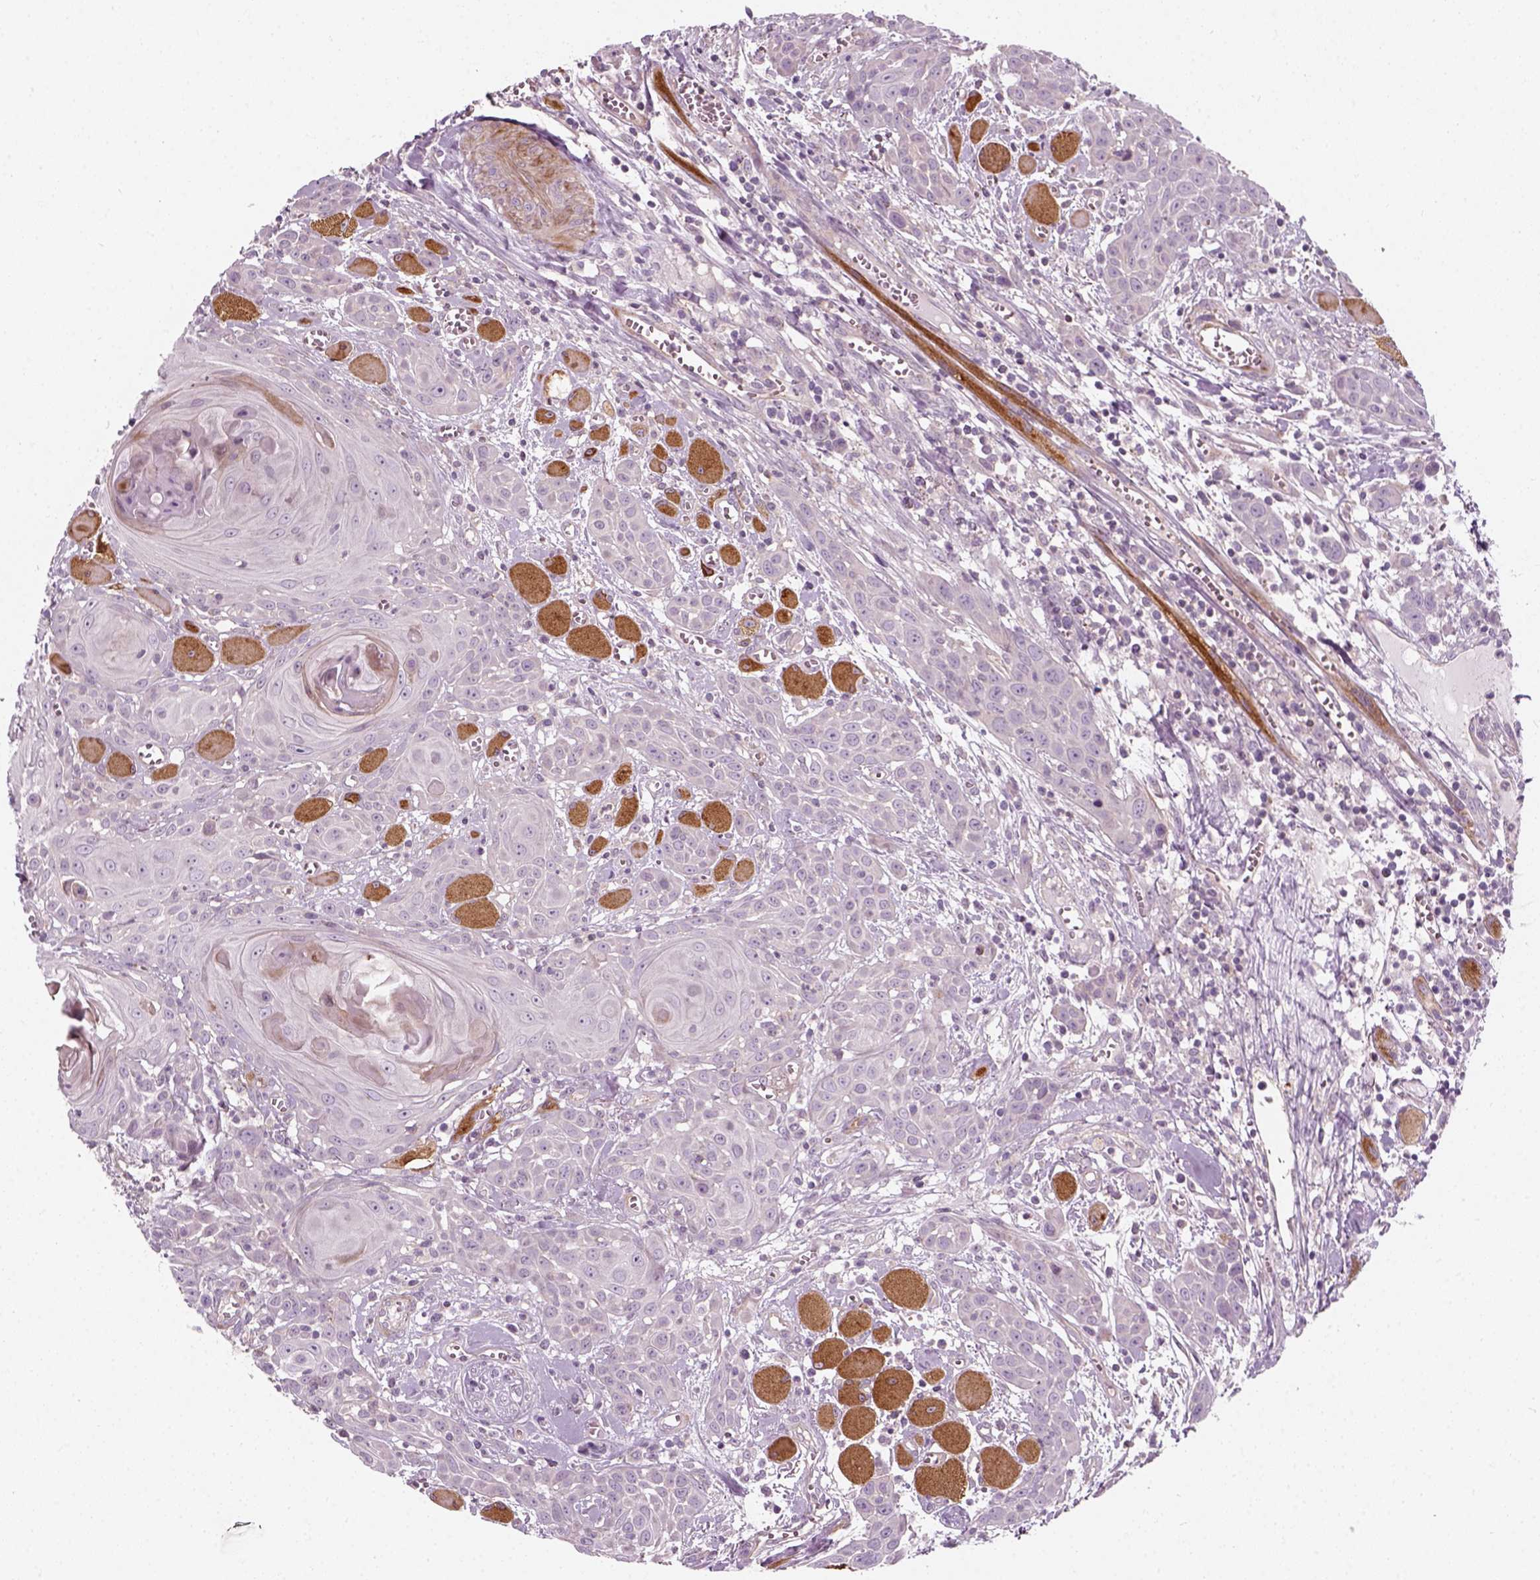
{"staining": {"intensity": "negative", "quantity": "none", "location": "none"}, "tissue": "head and neck cancer", "cell_type": "Tumor cells", "image_type": "cancer", "snomed": [{"axis": "morphology", "description": "Squamous cell carcinoma, NOS"}, {"axis": "topography", "description": "Head-Neck"}], "caption": "Tumor cells show no significant positivity in head and neck cancer.", "gene": "DNASE1L1", "patient": {"sex": "female", "age": 80}}